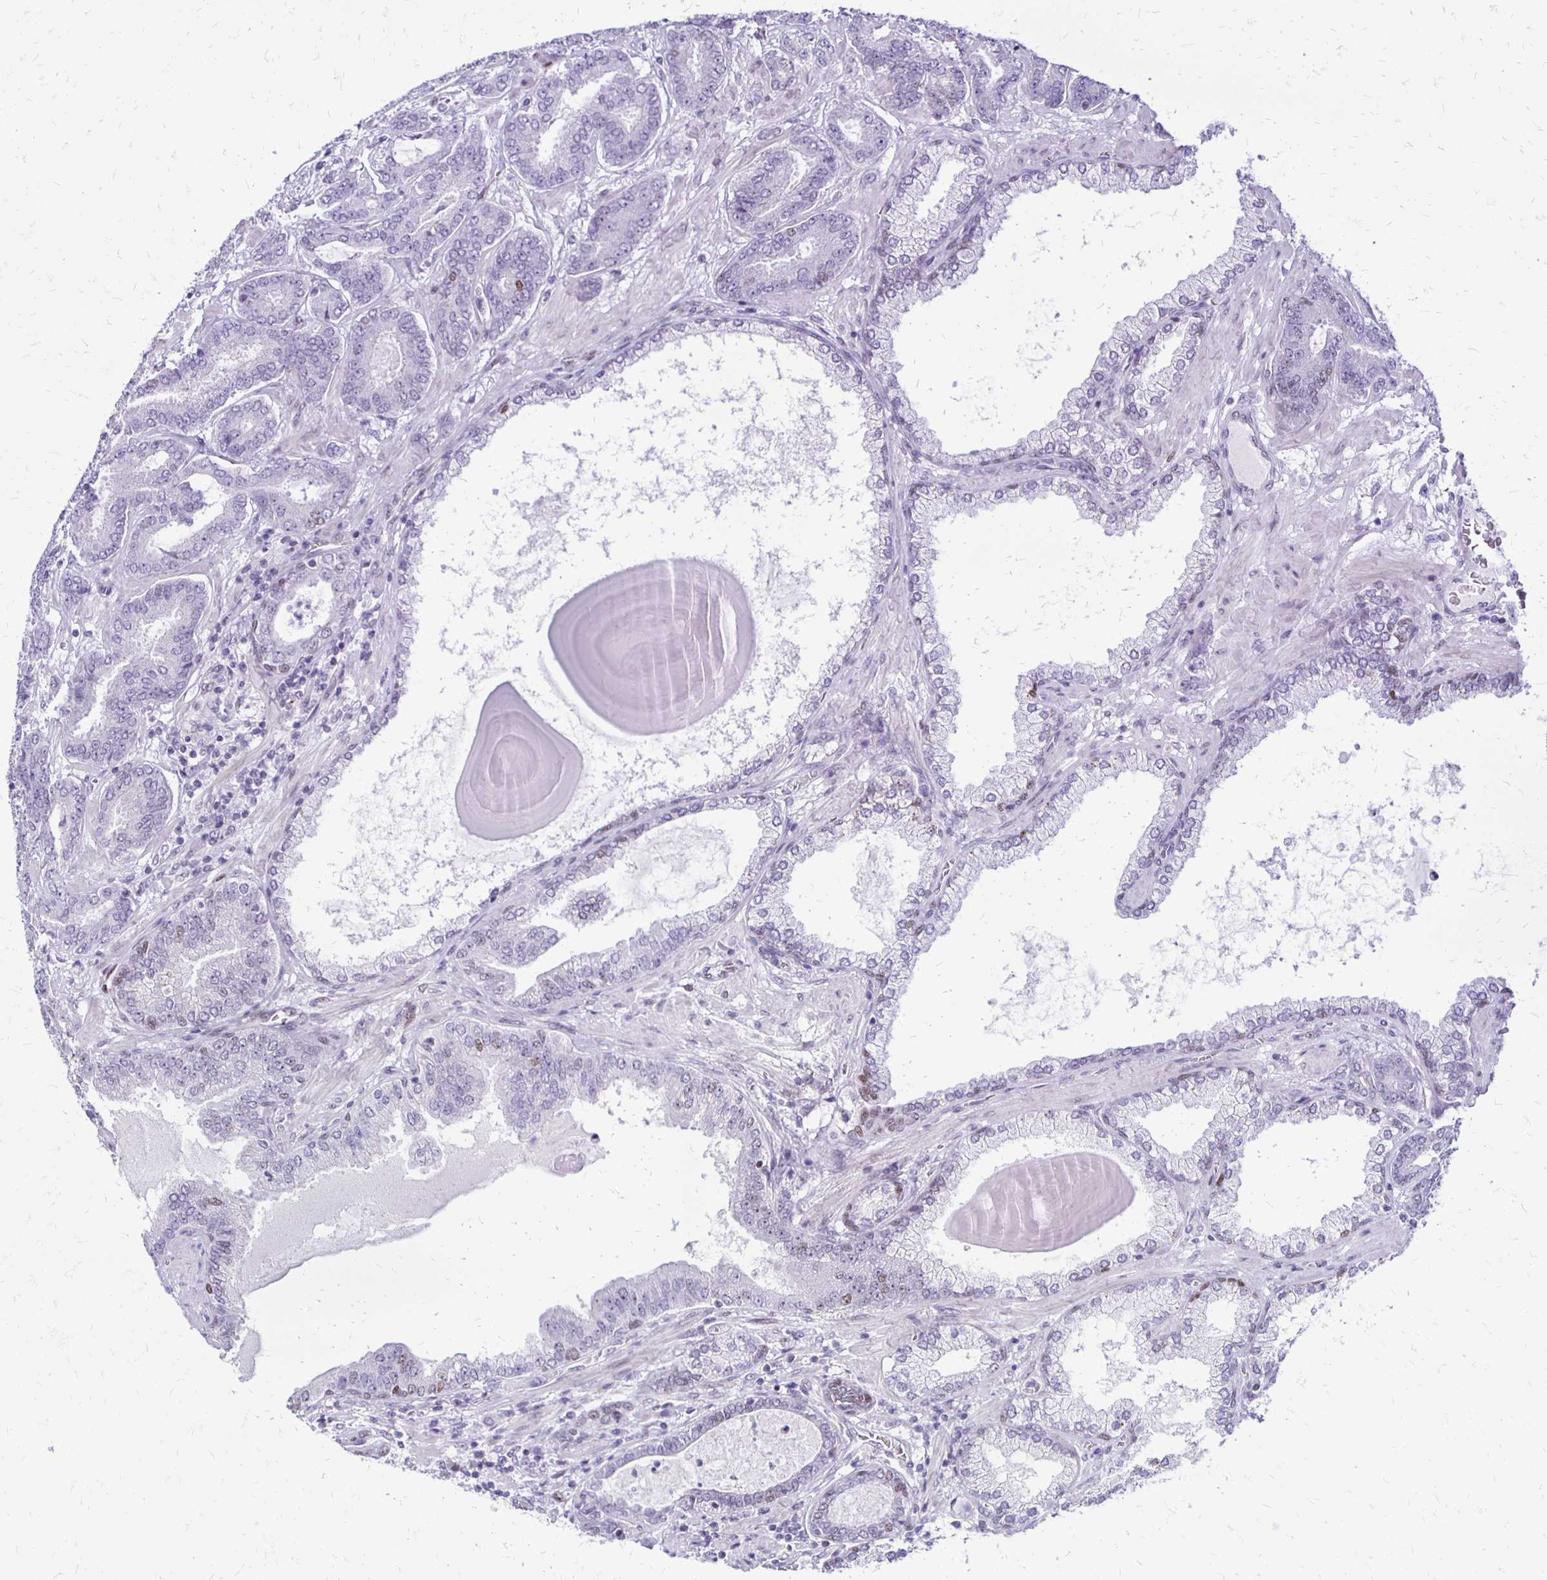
{"staining": {"intensity": "negative", "quantity": "none", "location": "none"}, "tissue": "prostate cancer", "cell_type": "Tumor cells", "image_type": "cancer", "snomed": [{"axis": "morphology", "description": "Adenocarcinoma, High grade"}, {"axis": "topography", "description": "Prostate"}], "caption": "The micrograph demonstrates no staining of tumor cells in adenocarcinoma (high-grade) (prostate).", "gene": "DDB2", "patient": {"sex": "male", "age": 62}}